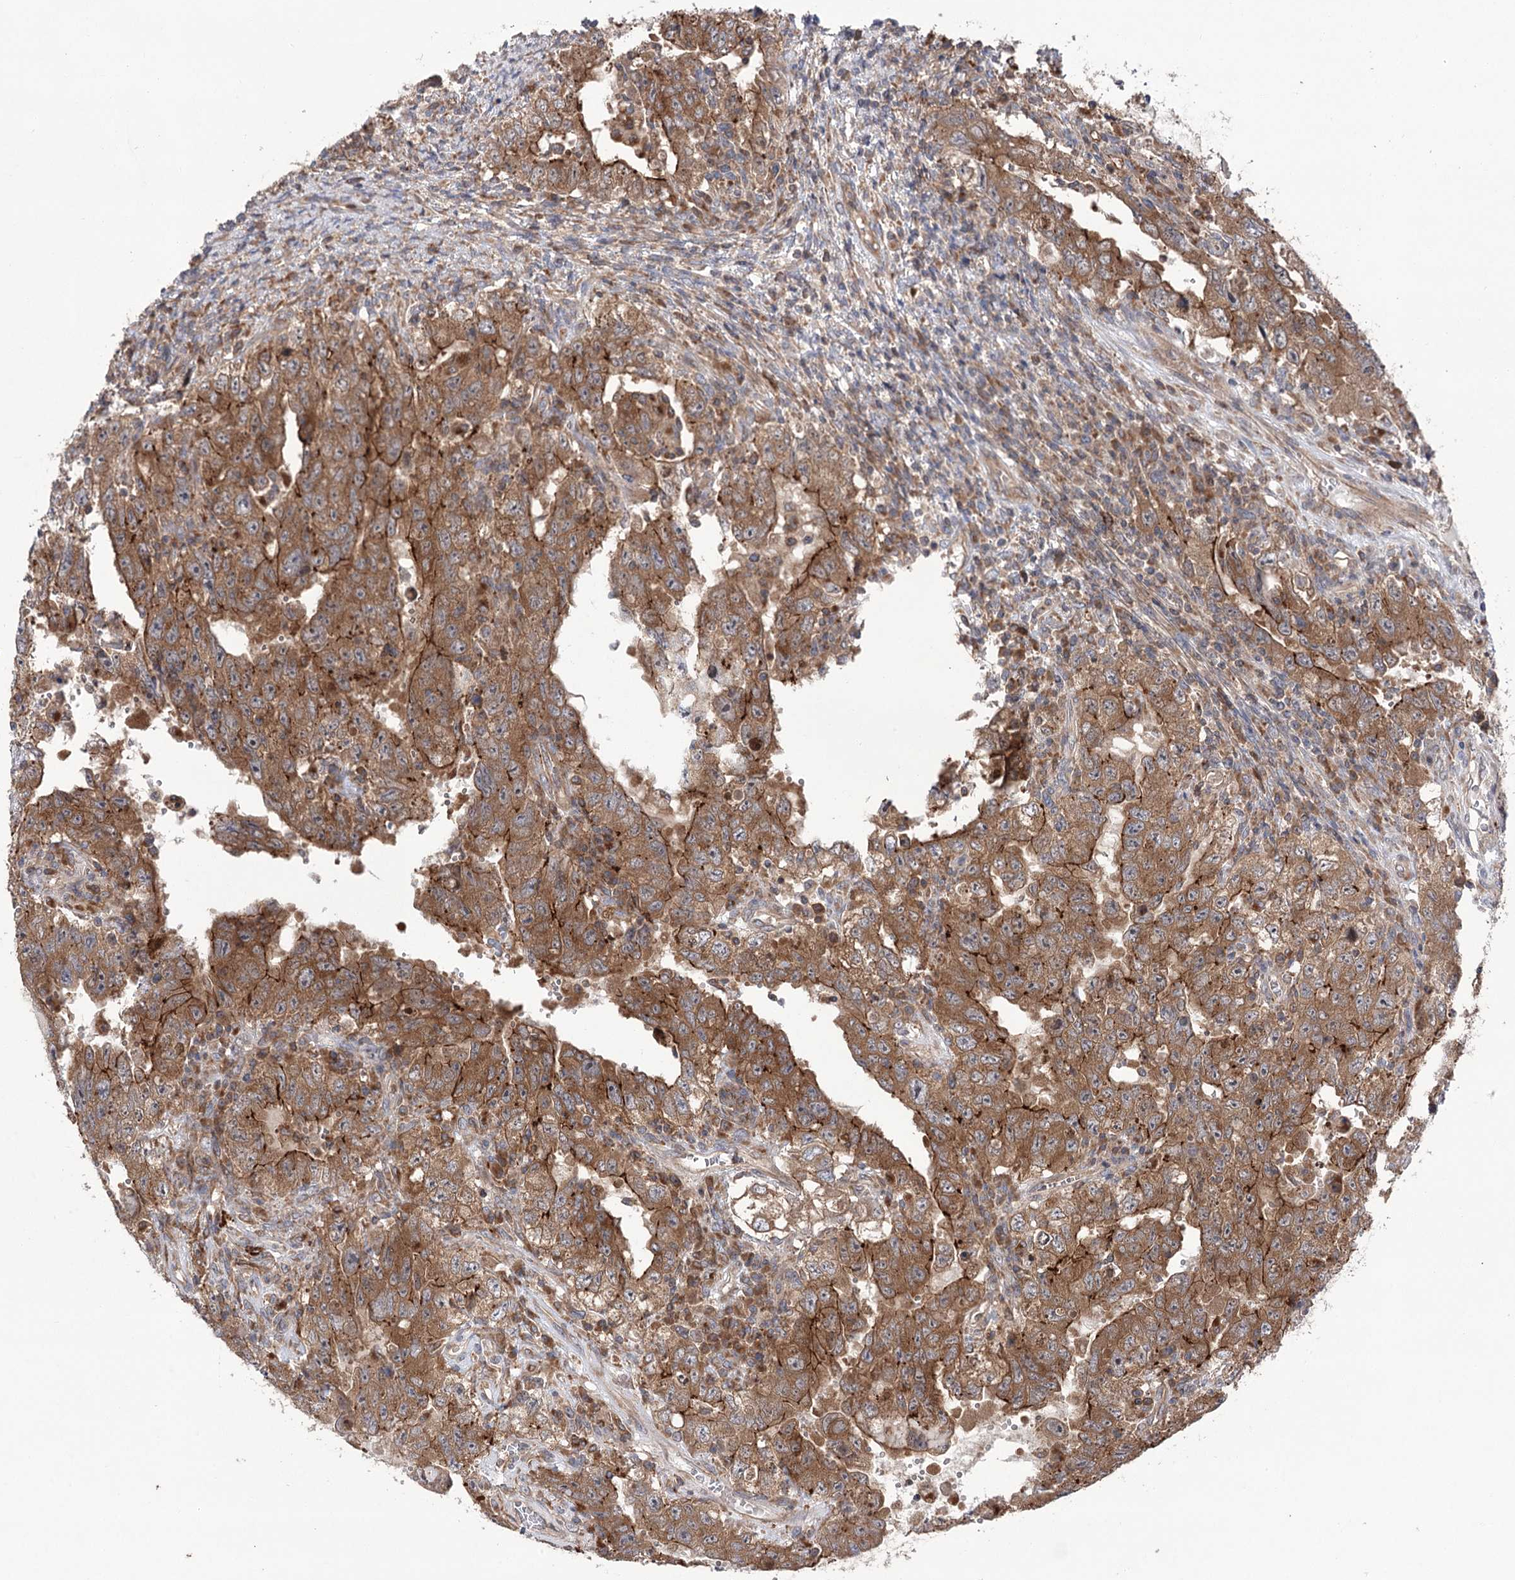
{"staining": {"intensity": "moderate", "quantity": ">75%", "location": "cytoplasmic/membranous"}, "tissue": "testis cancer", "cell_type": "Tumor cells", "image_type": "cancer", "snomed": [{"axis": "morphology", "description": "Carcinoma, Embryonal, NOS"}, {"axis": "topography", "description": "Testis"}], "caption": "Approximately >75% of tumor cells in embryonal carcinoma (testis) demonstrate moderate cytoplasmic/membranous protein positivity as visualized by brown immunohistochemical staining.", "gene": "VPS37B", "patient": {"sex": "male", "age": 26}}